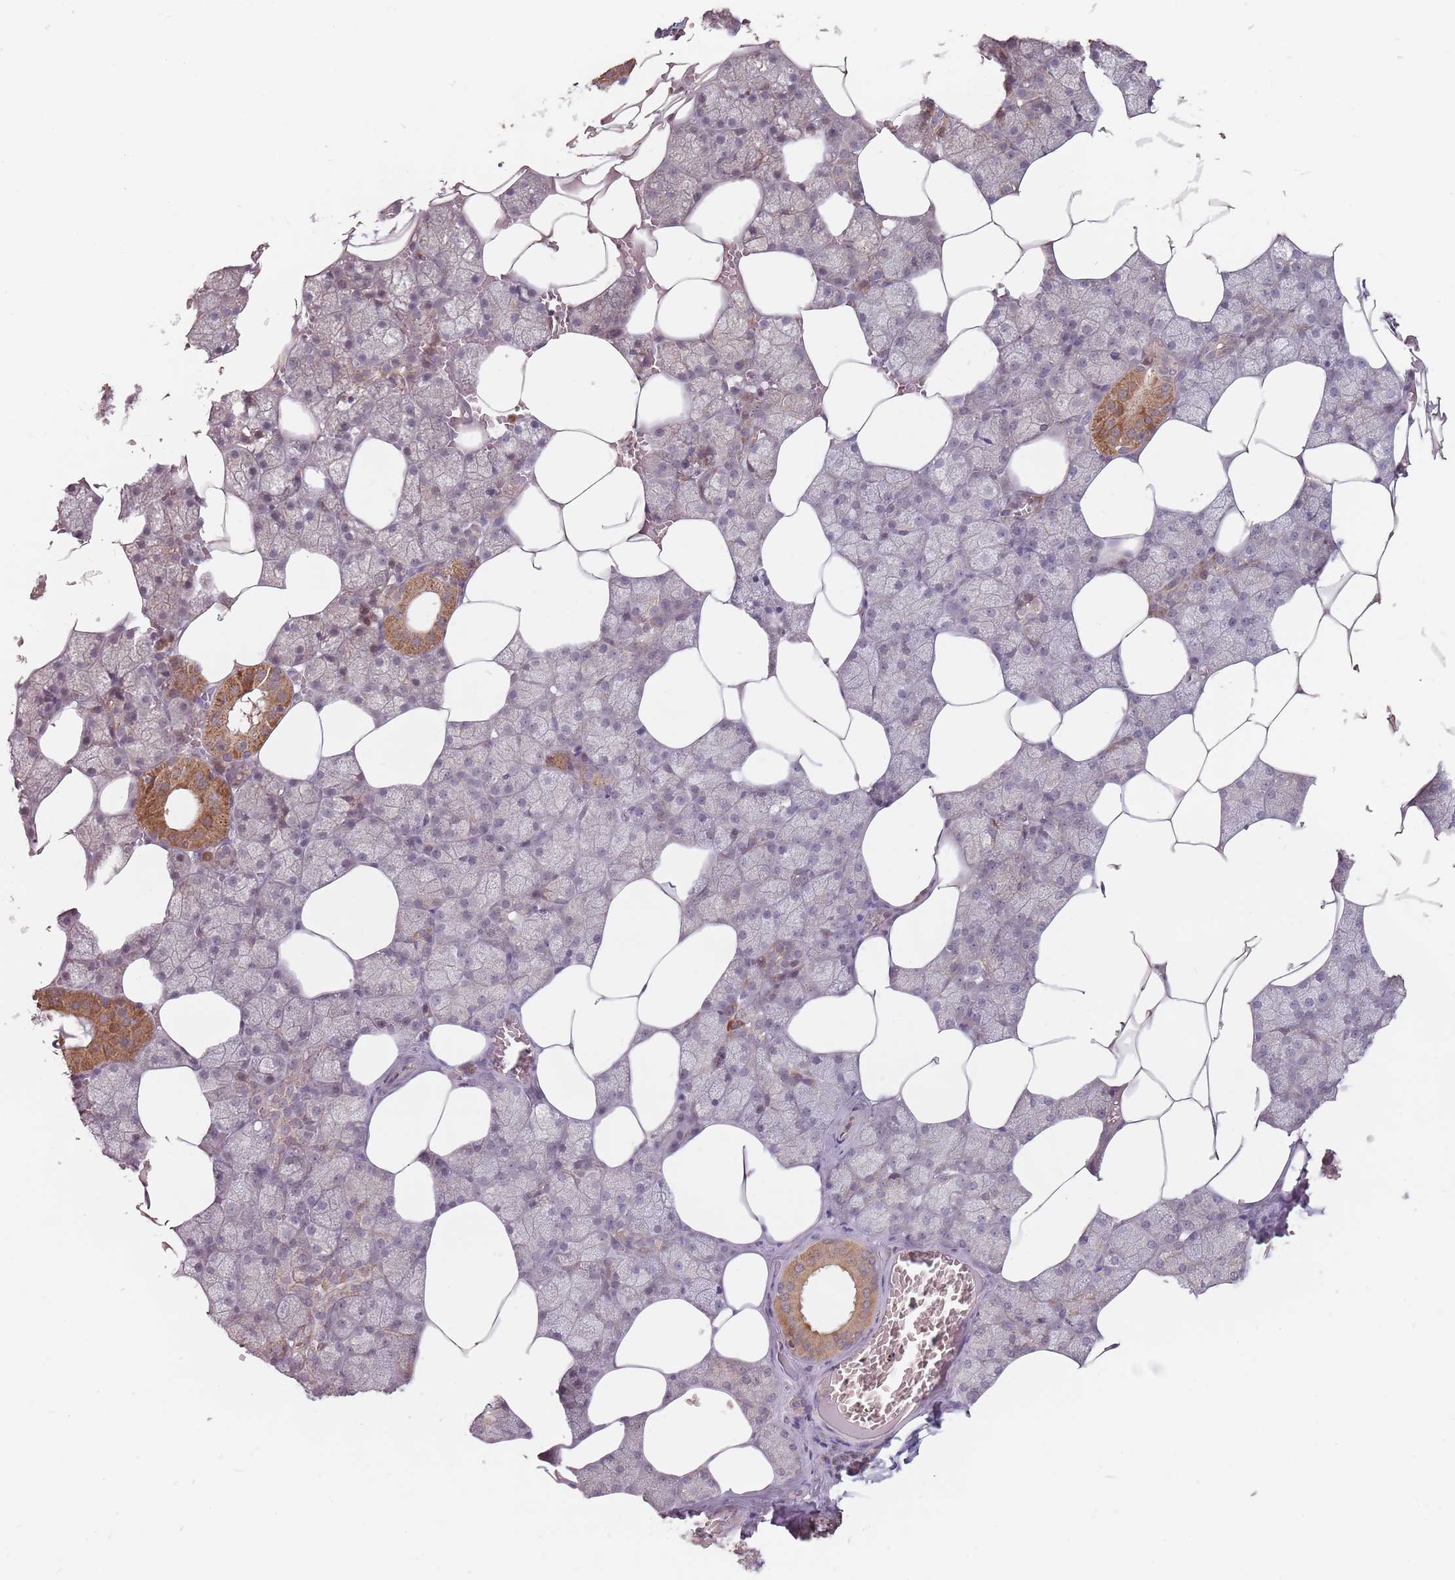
{"staining": {"intensity": "moderate", "quantity": "25%-75%", "location": "cytoplasmic/membranous,nuclear"}, "tissue": "salivary gland", "cell_type": "Glandular cells", "image_type": "normal", "snomed": [{"axis": "morphology", "description": "Normal tissue, NOS"}, {"axis": "topography", "description": "Salivary gland"}], "caption": "Immunohistochemical staining of unremarkable salivary gland exhibits medium levels of moderate cytoplasmic/membranous,nuclear expression in approximately 25%-75% of glandular cells. (Stains: DAB in brown, nuclei in blue, Microscopy: brightfield microscopy at high magnification).", "gene": "VPS52", "patient": {"sex": "male", "age": 62}}